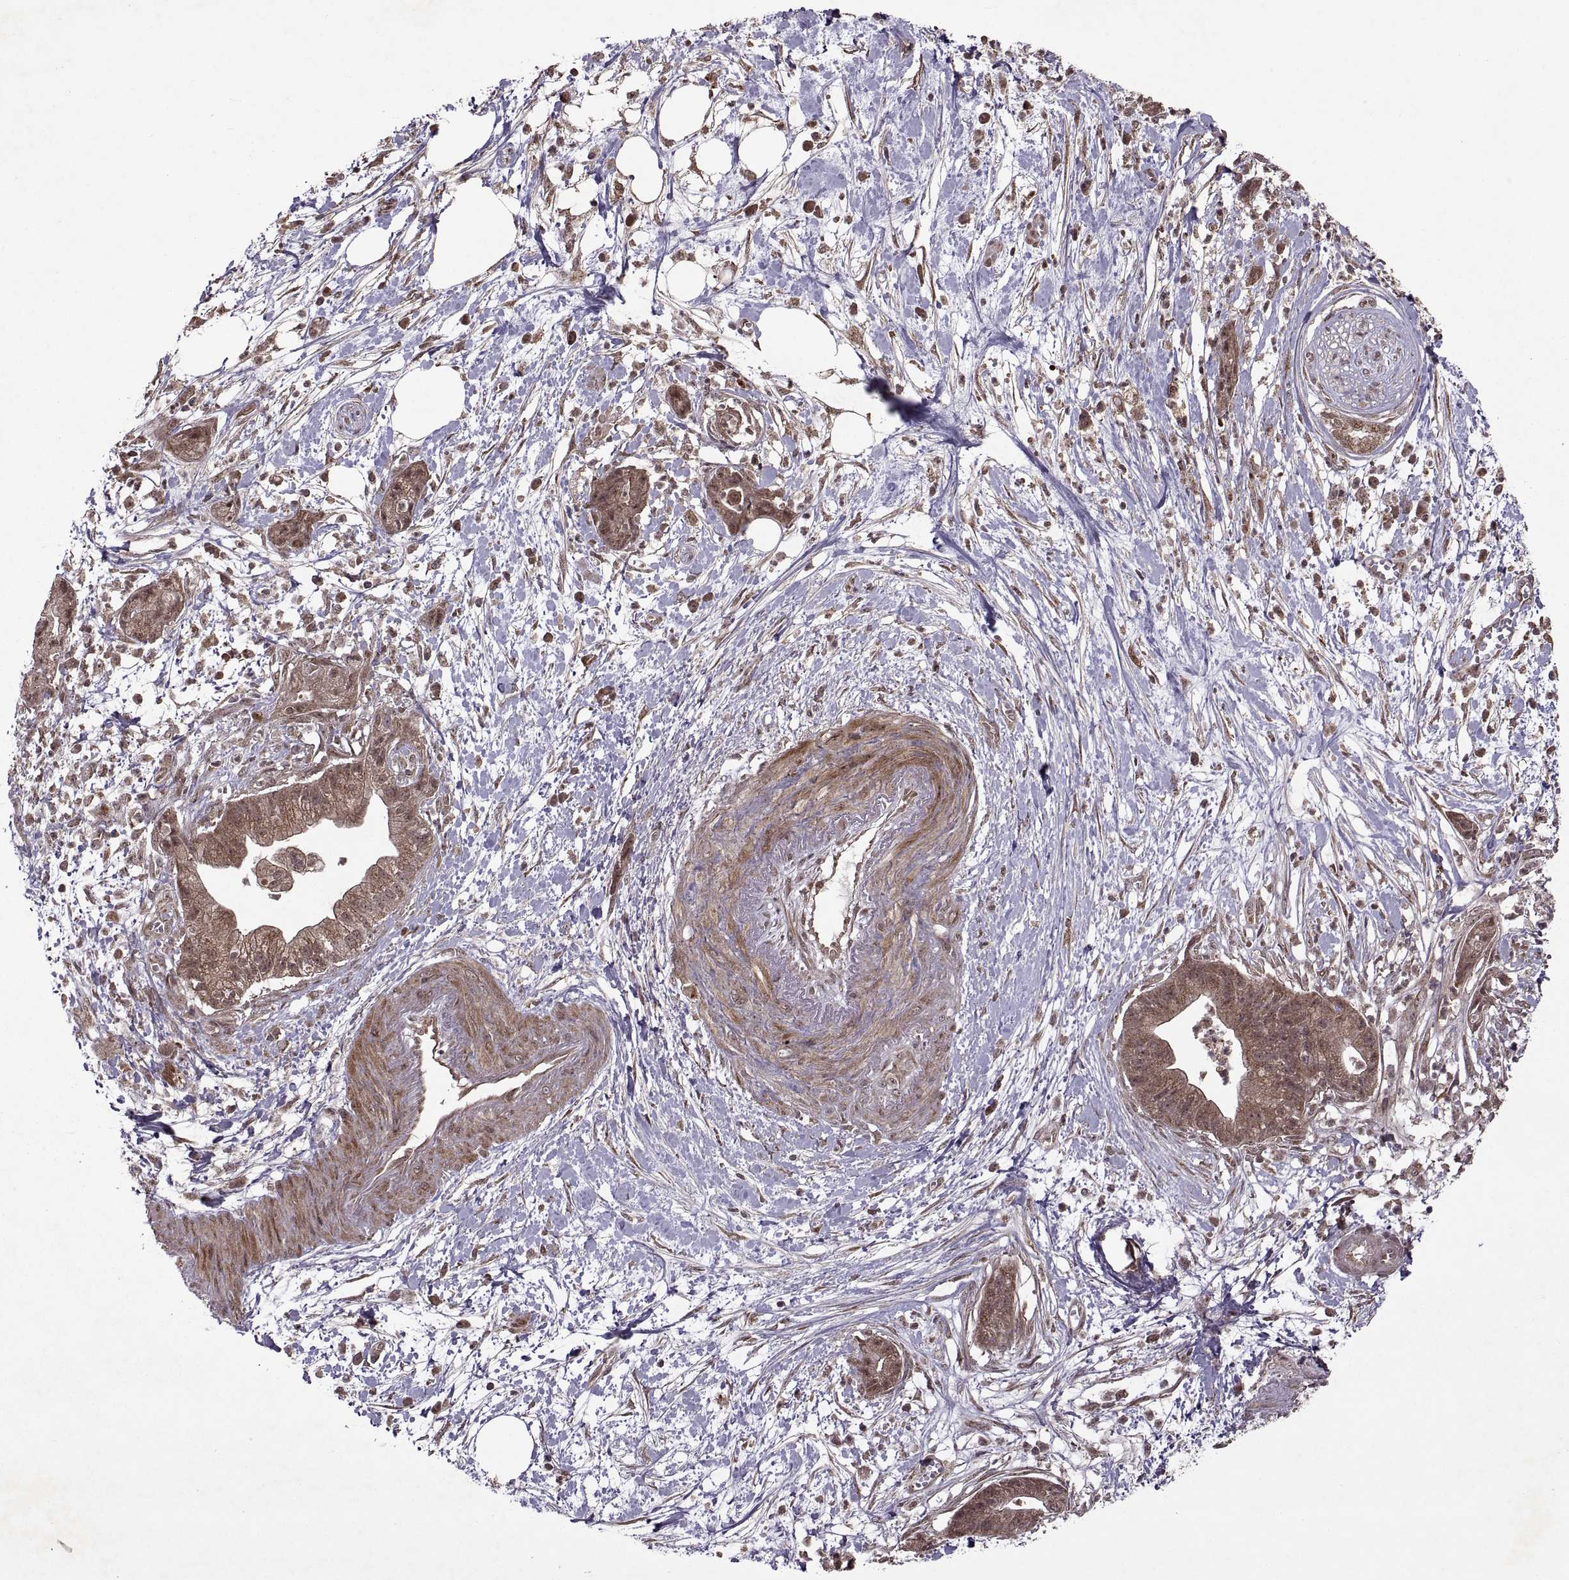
{"staining": {"intensity": "moderate", "quantity": ">75%", "location": "cytoplasmic/membranous"}, "tissue": "pancreatic cancer", "cell_type": "Tumor cells", "image_type": "cancer", "snomed": [{"axis": "morphology", "description": "Normal tissue, NOS"}, {"axis": "morphology", "description": "Adenocarcinoma, NOS"}, {"axis": "topography", "description": "Lymph node"}, {"axis": "topography", "description": "Pancreas"}], "caption": "Approximately >75% of tumor cells in pancreatic cancer display moderate cytoplasmic/membranous protein staining as visualized by brown immunohistochemical staining.", "gene": "PTOV1", "patient": {"sex": "female", "age": 58}}